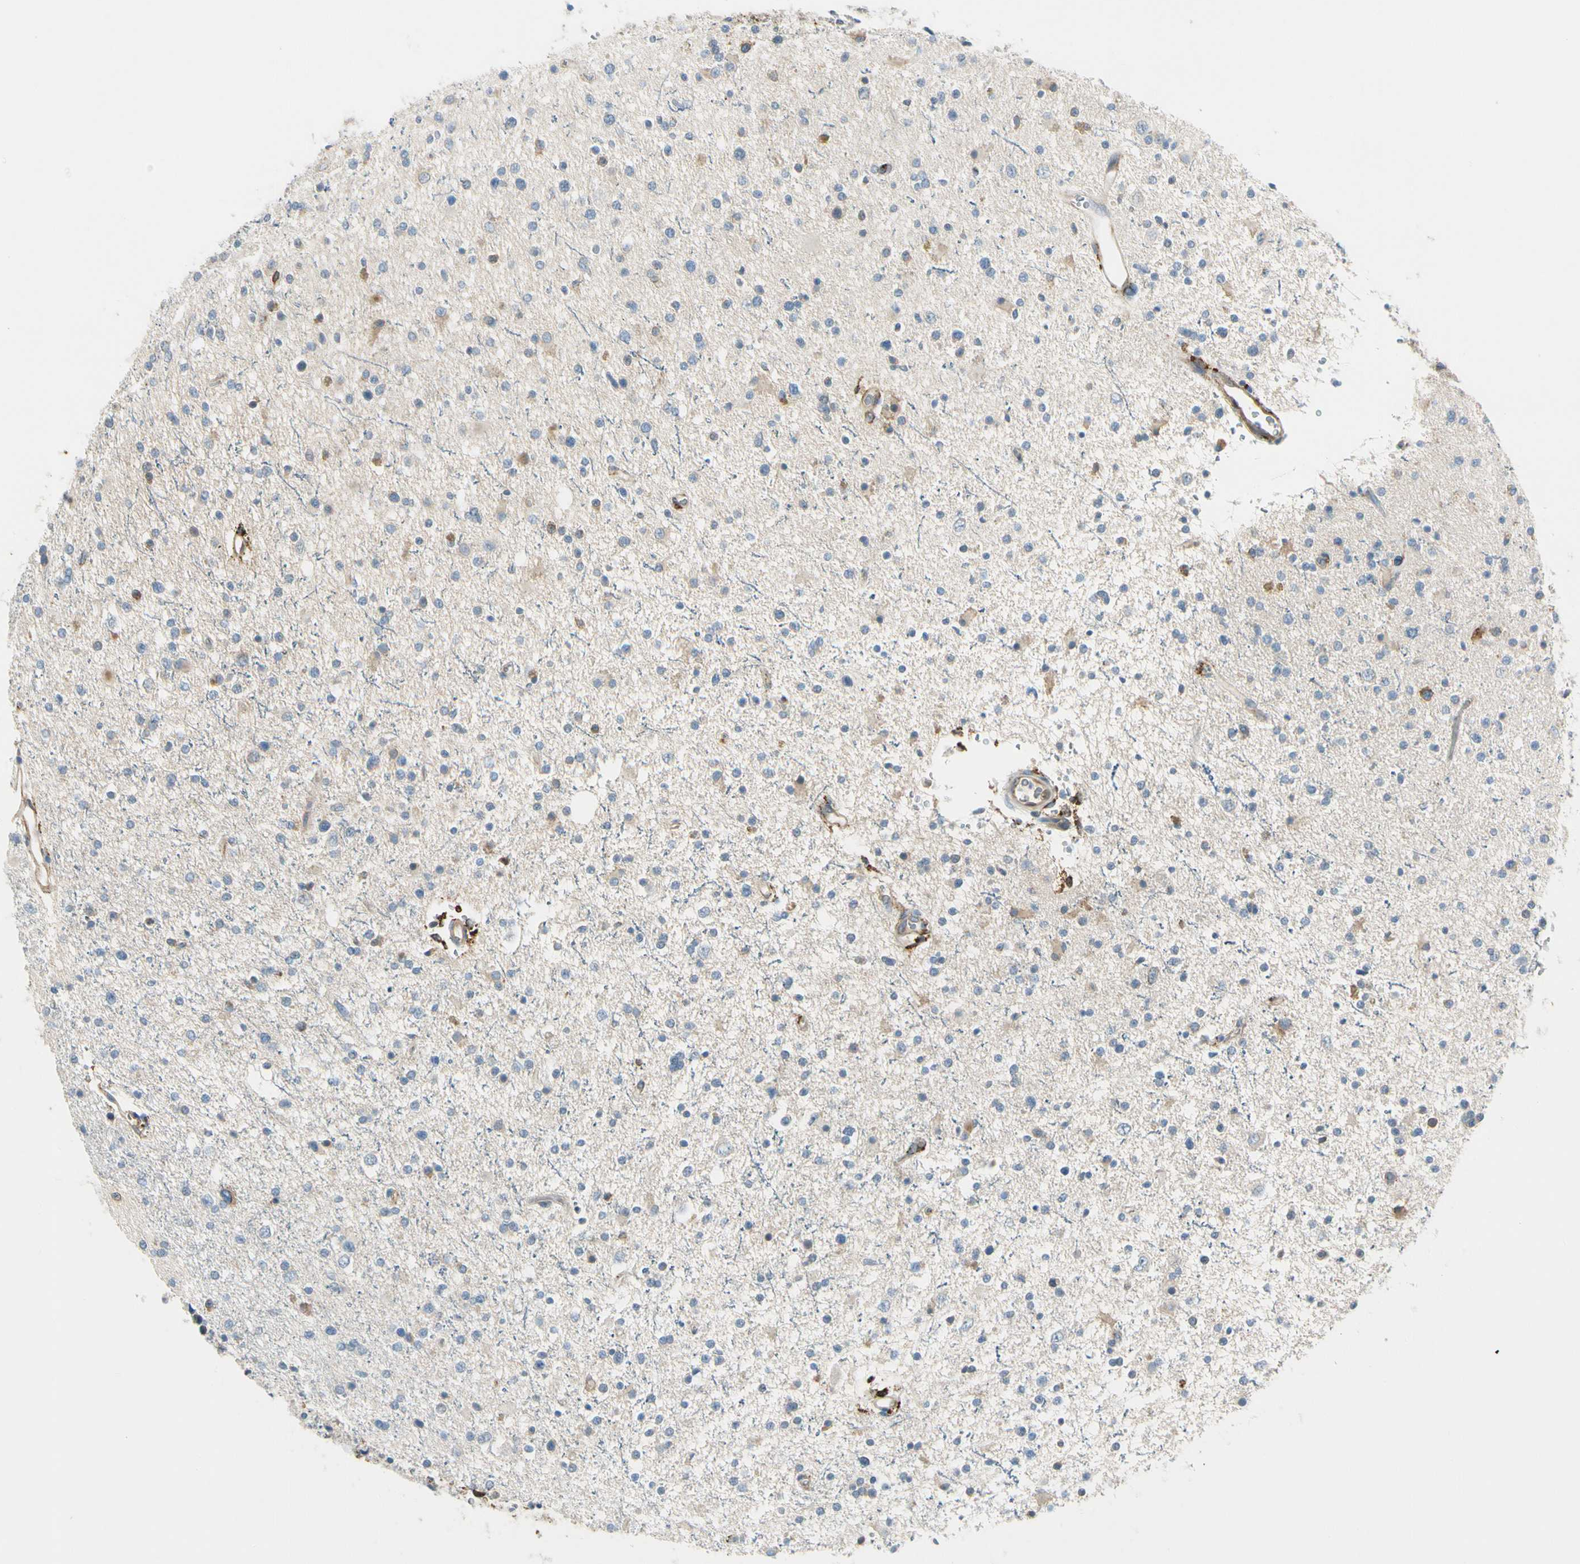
{"staining": {"intensity": "weak", "quantity": "25%-75%", "location": "cytoplasmic/membranous"}, "tissue": "glioma", "cell_type": "Tumor cells", "image_type": "cancer", "snomed": [{"axis": "morphology", "description": "Glioma, malignant, High grade"}, {"axis": "topography", "description": "Brain"}], "caption": "This histopathology image displays immunohistochemistry (IHC) staining of human malignant glioma (high-grade), with low weak cytoplasmic/membranous expression in about 25%-75% of tumor cells.", "gene": "FKBP7", "patient": {"sex": "male", "age": 33}}